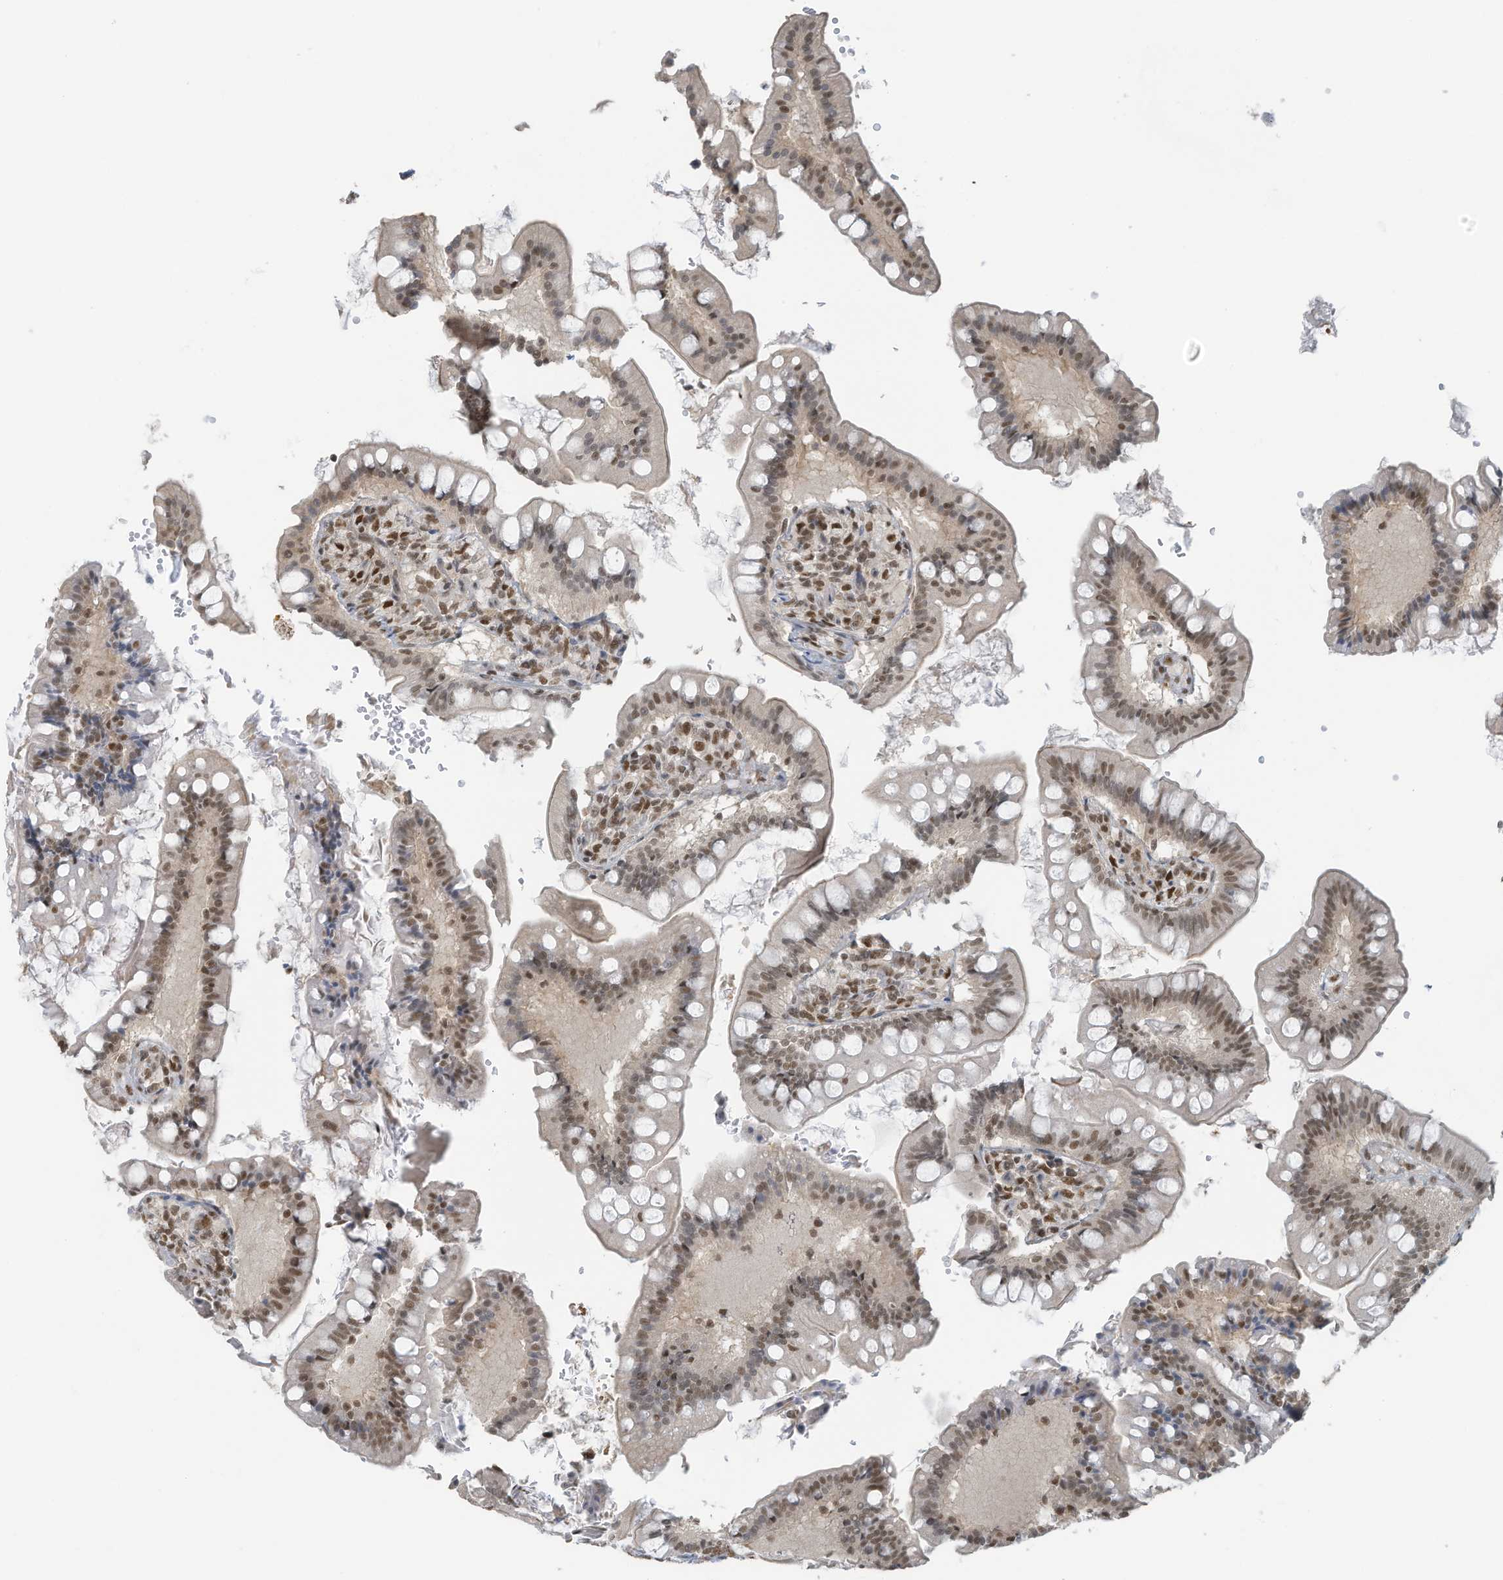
{"staining": {"intensity": "moderate", "quantity": ">75%", "location": "cytoplasmic/membranous,nuclear"}, "tissue": "small intestine", "cell_type": "Glandular cells", "image_type": "normal", "snomed": [{"axis": "morphology", "description": "Normal tissue, NOS"}, {"axis": "topography", "description": "Small intestine"}], "caption": "Moderate cytoplasmic/membranous,nuclear staining is identified in about >75% of glandular cells in unremarkable small intestine.", "gene": "DBR1", "patient": {"sex": "male", "age": 7}}